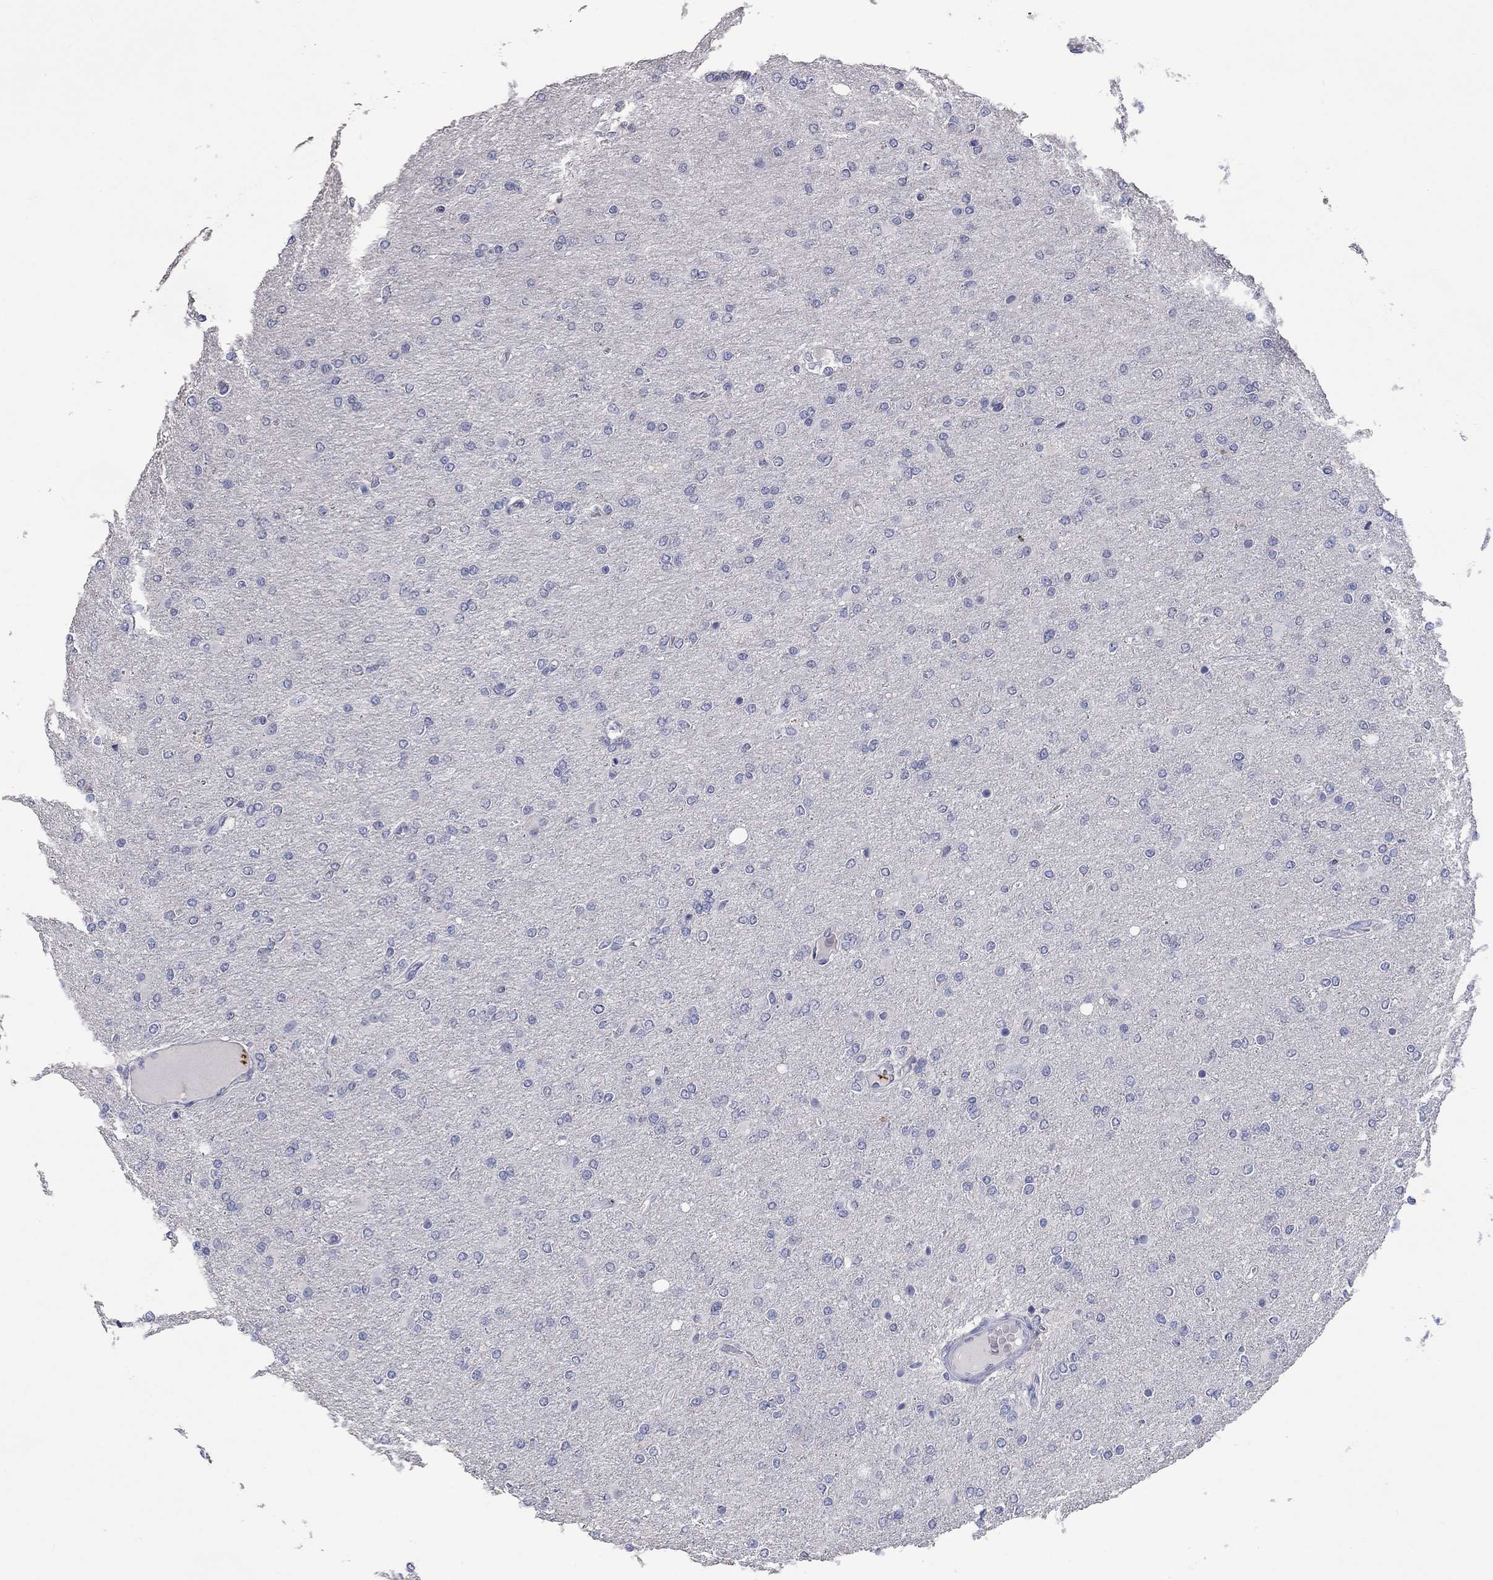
{"staining": {"intensity": "negative", "quantity": "none", "location": "none"}, "tissue": "glioma", "cell_type": "Tumor cells", "image_type": "cancer", "snomed": [{"axis": "morphology", "description": "Glioma, malignant, High grade"}, {"axis": "topography", "description": "Cerebral cortex"}], "caption": "Tumor cells show no significant positivity in malignant glioma (high-grade).", "gene": "PLEK", "patient": {"sex": "male", "age": 70}}